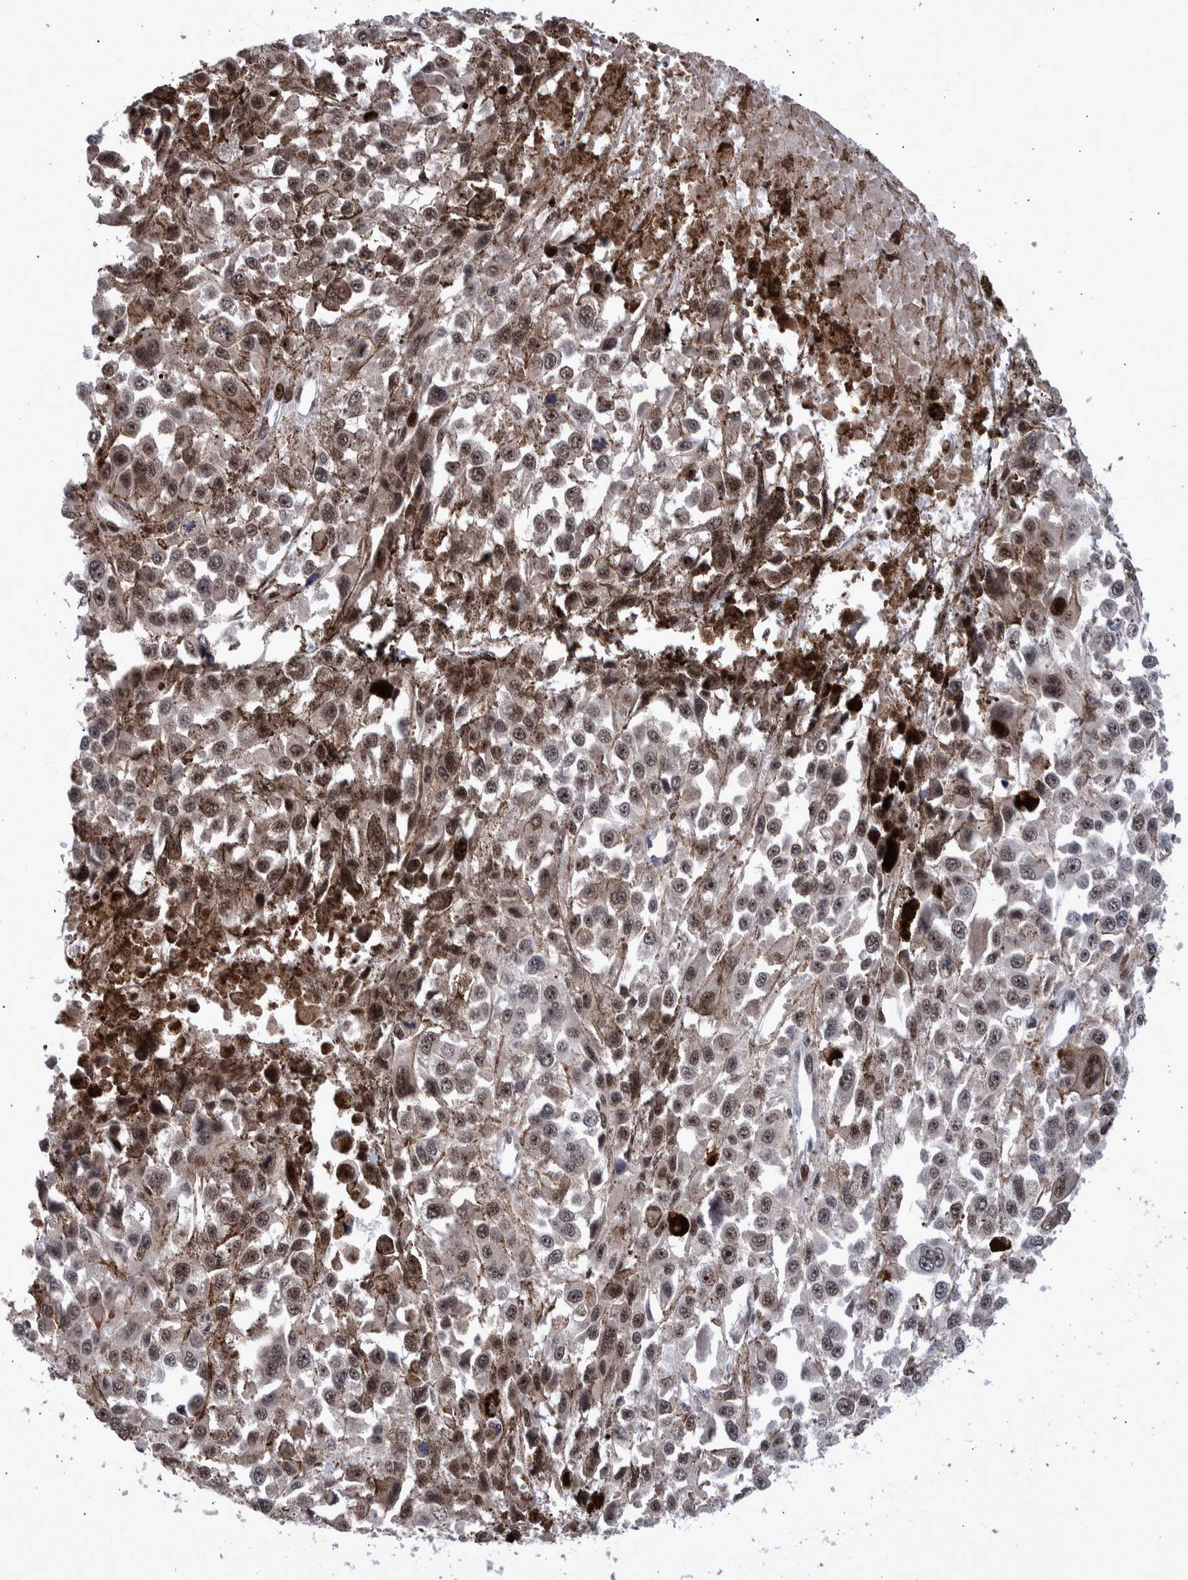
{"staining": {"intensity": "weak", "quantity": "25%-75%", "location": "nuclear"}, "tissue": "melanoma", "cell_type": "Tumor cells", "image_type": "cancer", "snomed": [{"axis": "morphology", "description": "Malignant melanoma, Metastatic site"}, {"axis": "topography", "description": "Lymph node"}], "caption": "Malignant melanoma (metastatic site) stained for a protein displays weak nuclear positivity in tumor cells. Using DAB (brown) and hematoxylin (blue) stains, captured at high magnification using brightfield microscopy.", "gene": "SHISA6", "patient": {"sex": "male", "age": 59}}